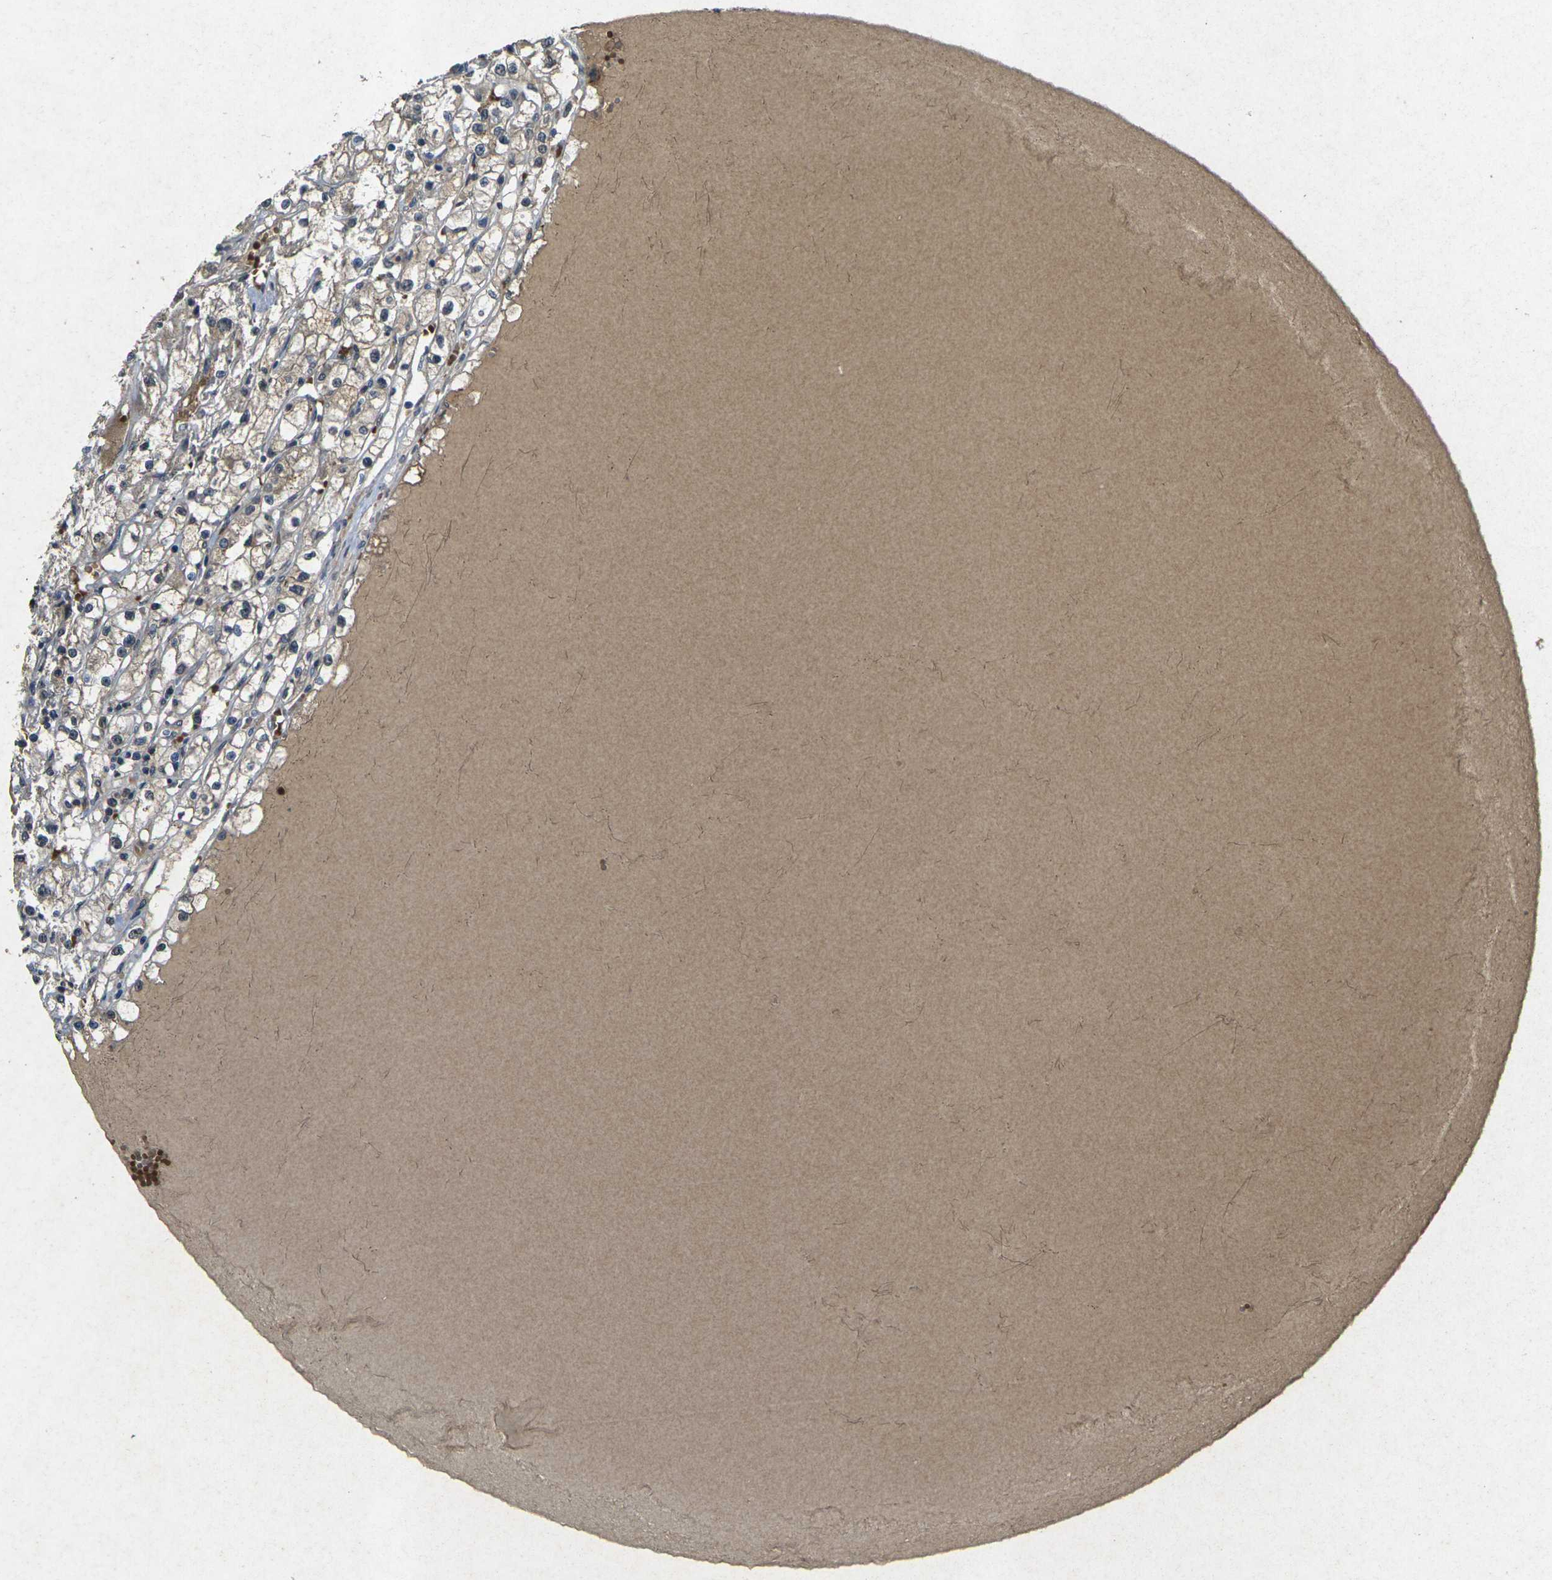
{"staining": {"intensity": "moderate", "quantity": "25%-75%", "location": "cytoplasmic/membranous"}, "tissue": "renal cancer", "cell_type": "Tumor cells", "image_type": "cancer", "snomed": [{"axis": "morphology", "description": "Adenocarcinoma, NOS"}, {"axis": "topography", "description": "Kidney"}], "caption": "Renal cancer (adenocarcinoma) stained with IHC displays moderate cytoplasmic/membranous positivity in approximately 25%-75% of tumor cells. The protein of interest is shown in brown color, while the nuclei are stained blue.", "gene": "RGMA", "patient": {"sex": "male", "age": 56}}